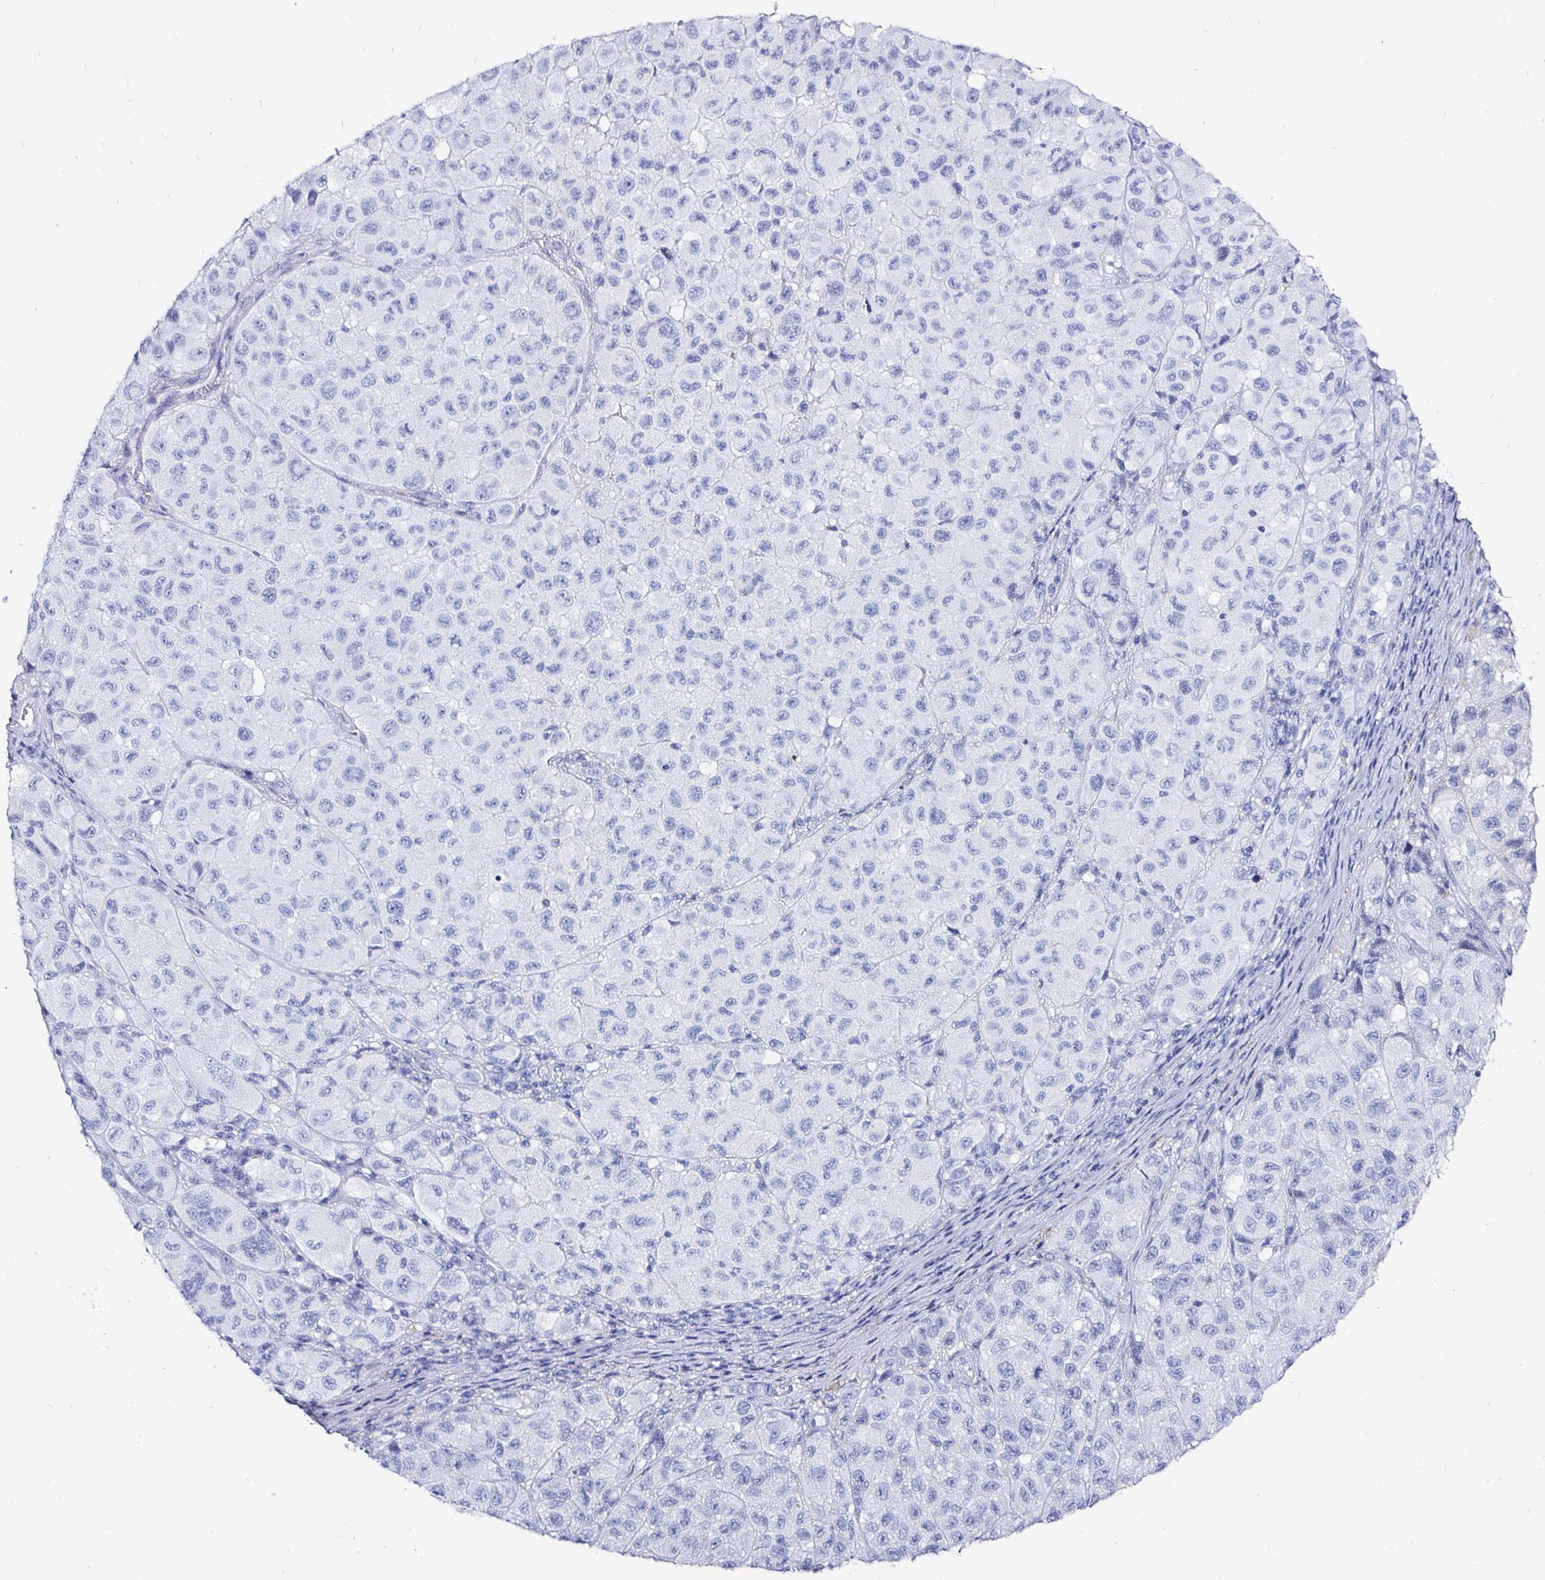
{"staining": {"intensity": "negative", "quantity": "none", "location": "none"}, "tissue": "melanoma", "cell_type": "Tumor cells", "image_type": "cancer", "snomed": [{"axis": "morphology", "description": "Malignant melanoma, NOS"}, {"axis": "topography", "description": "Skin"}], "caption": "Tumor cells are negative for protein expression in human melanoma. (Stains: DAB (3,3'-diaminobenzidine) immunohistochemistry with hematoxylin counter stain, Microscopy: brightfield microscopy at high magnification).", "gene": "LUZP4", "patient": {"sex": "male", "age": 93}}